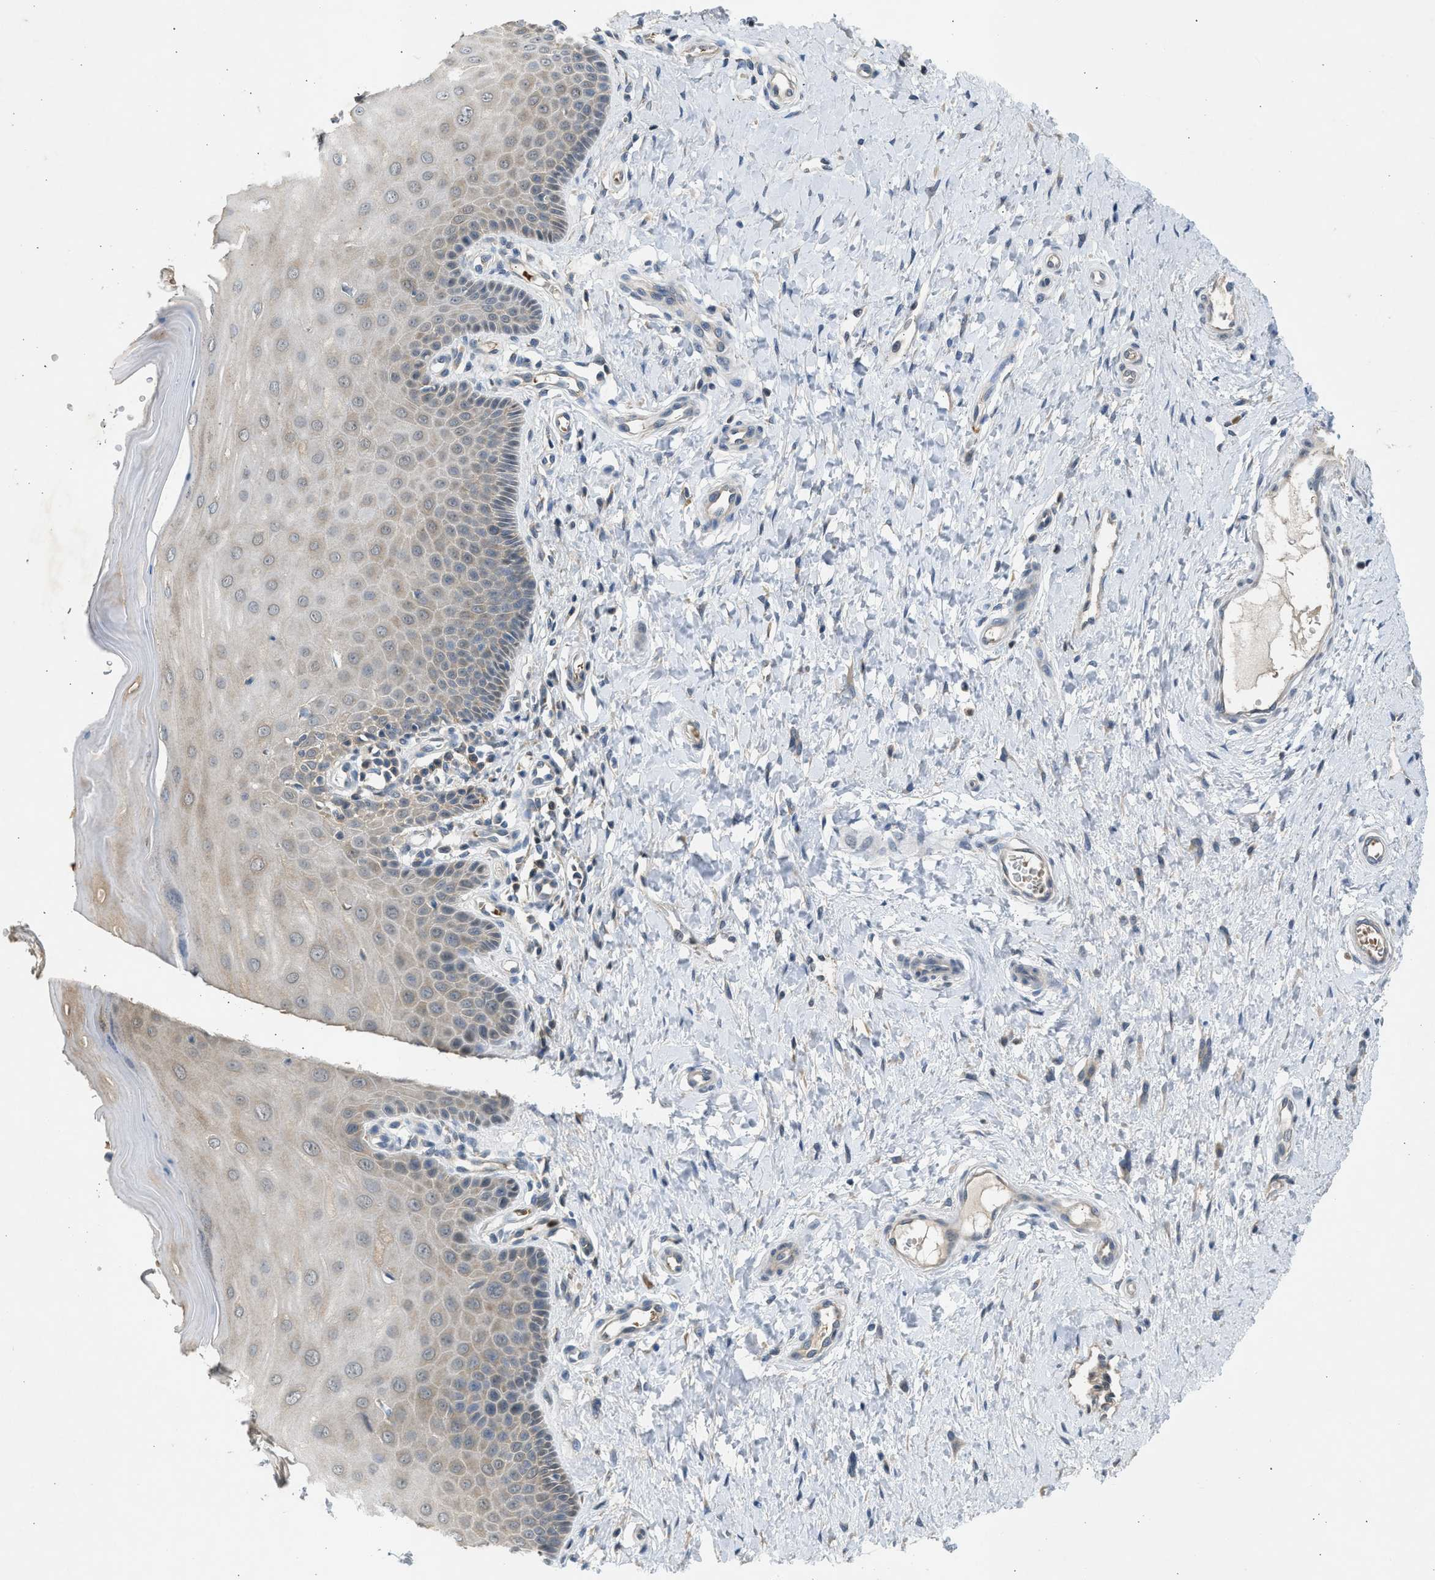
{"staining": {"intensity": "moderate", "quantity": ">75%", "location": "cytoplasmic/membranous"}, "tissue": "cervix", "cell_type": "Glandular cells", "image_type": "normal", "snomed": [{"axis": "morphology", "description": "Normal tissue, NOS"}, {"axis": "topography", "description": "Cervix"}], "caption": "Immunohistochemical staining of benign cervix shows >75% levels of moderate cytoplasmic/membranous protein expression in approximately >75% of glandular cells.", "gene": "MAPK7", "patient": {"sex": "female", "age": 55}}